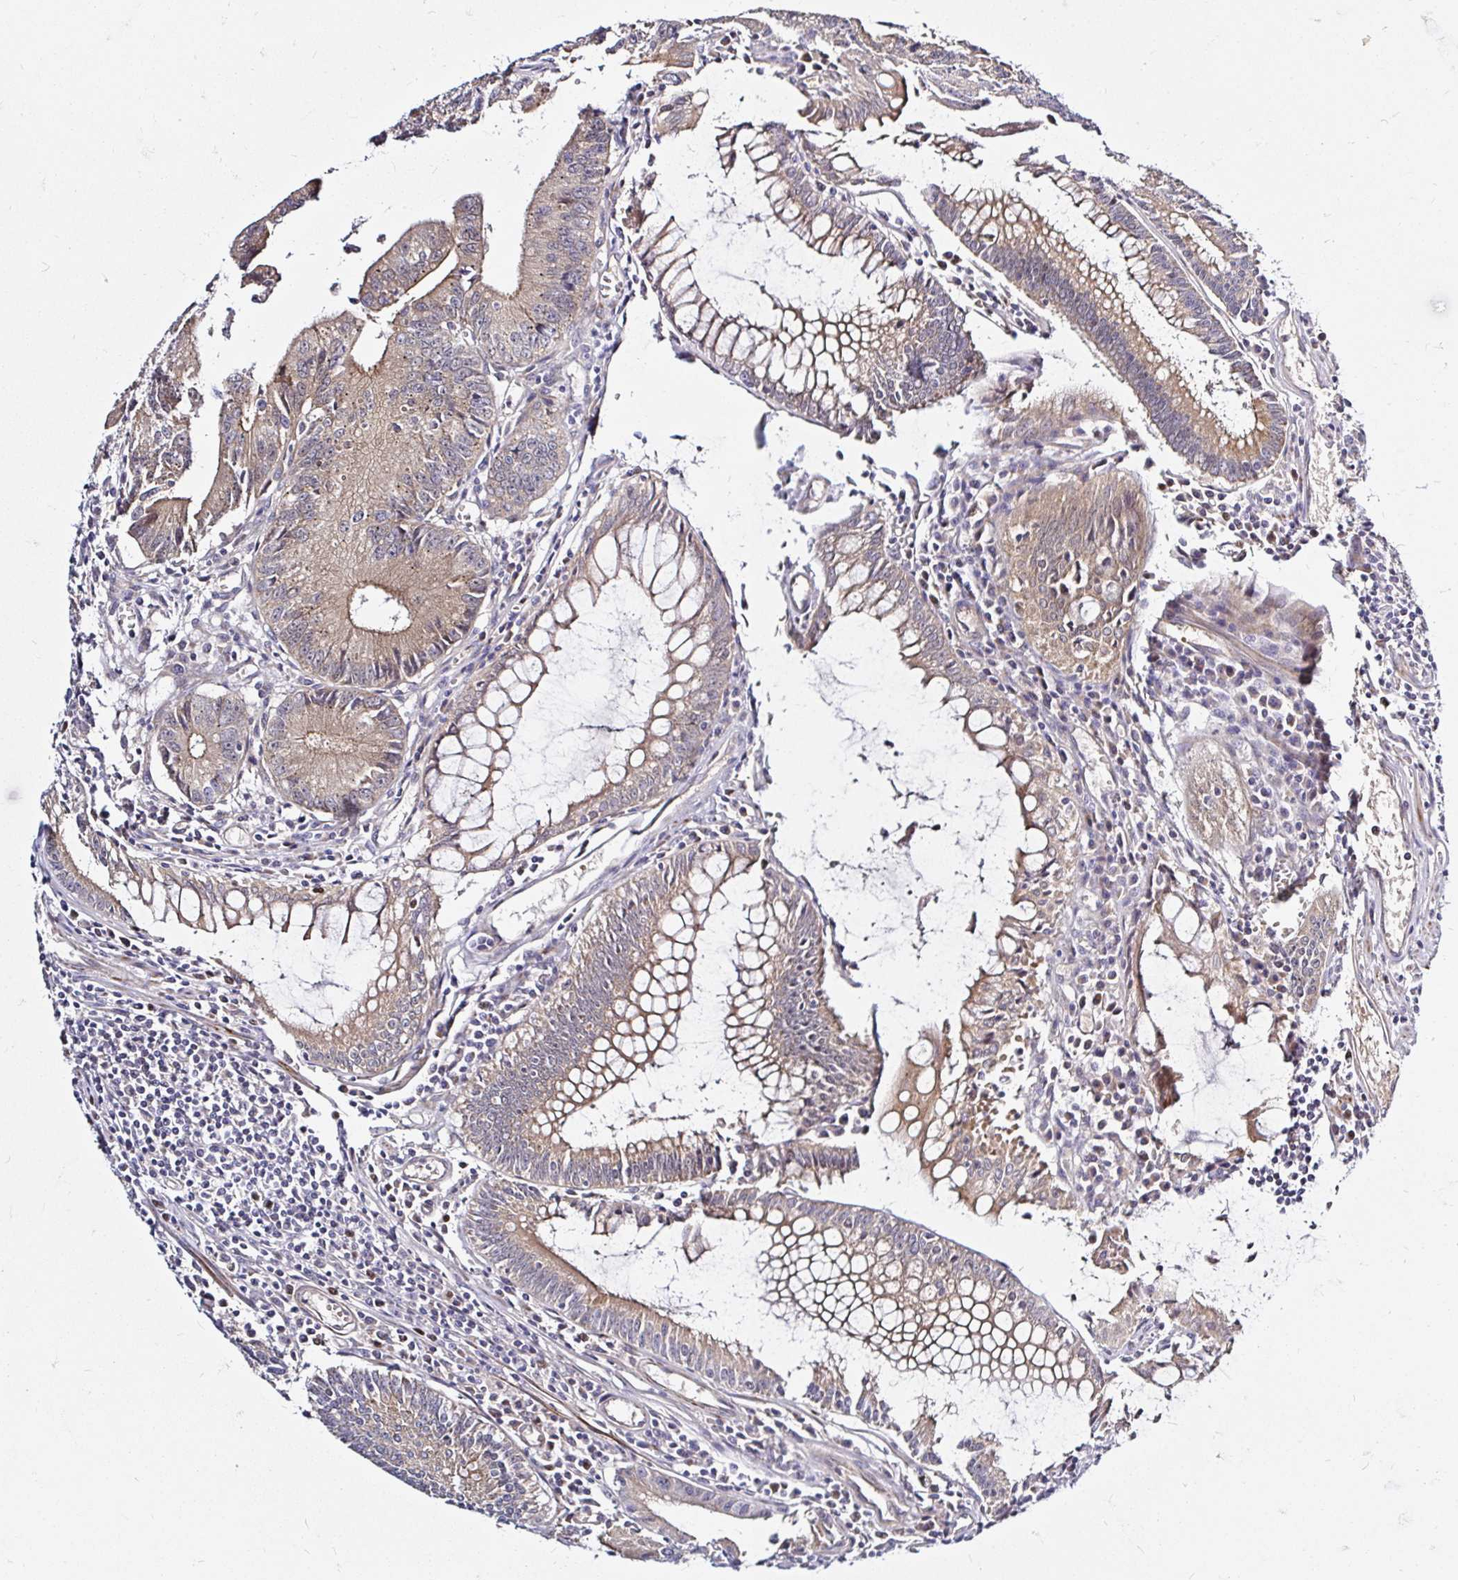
{"staining": {"intensity": "weak", "quantity": ">75%", "location": "cytoplasmic/membranous"}, "tissue": "colorectal cancer", "cell_type": "Tumor cells", "image_type": "cancer", "snomed": [{"axis": "morphology", "description": "Adenocarcinoma, NOS"}, {"axis": "topography", "description": "Rectum"}], "caption": "Immunohistochemical staining of colorectal adenocarcinoma shows low levels of weak cytoplasmic/membranous protein positivity in approximately >75% of tumor cells.", "gene": "ARHGEF37", "patient": {"sex": "female", "age": 81}}